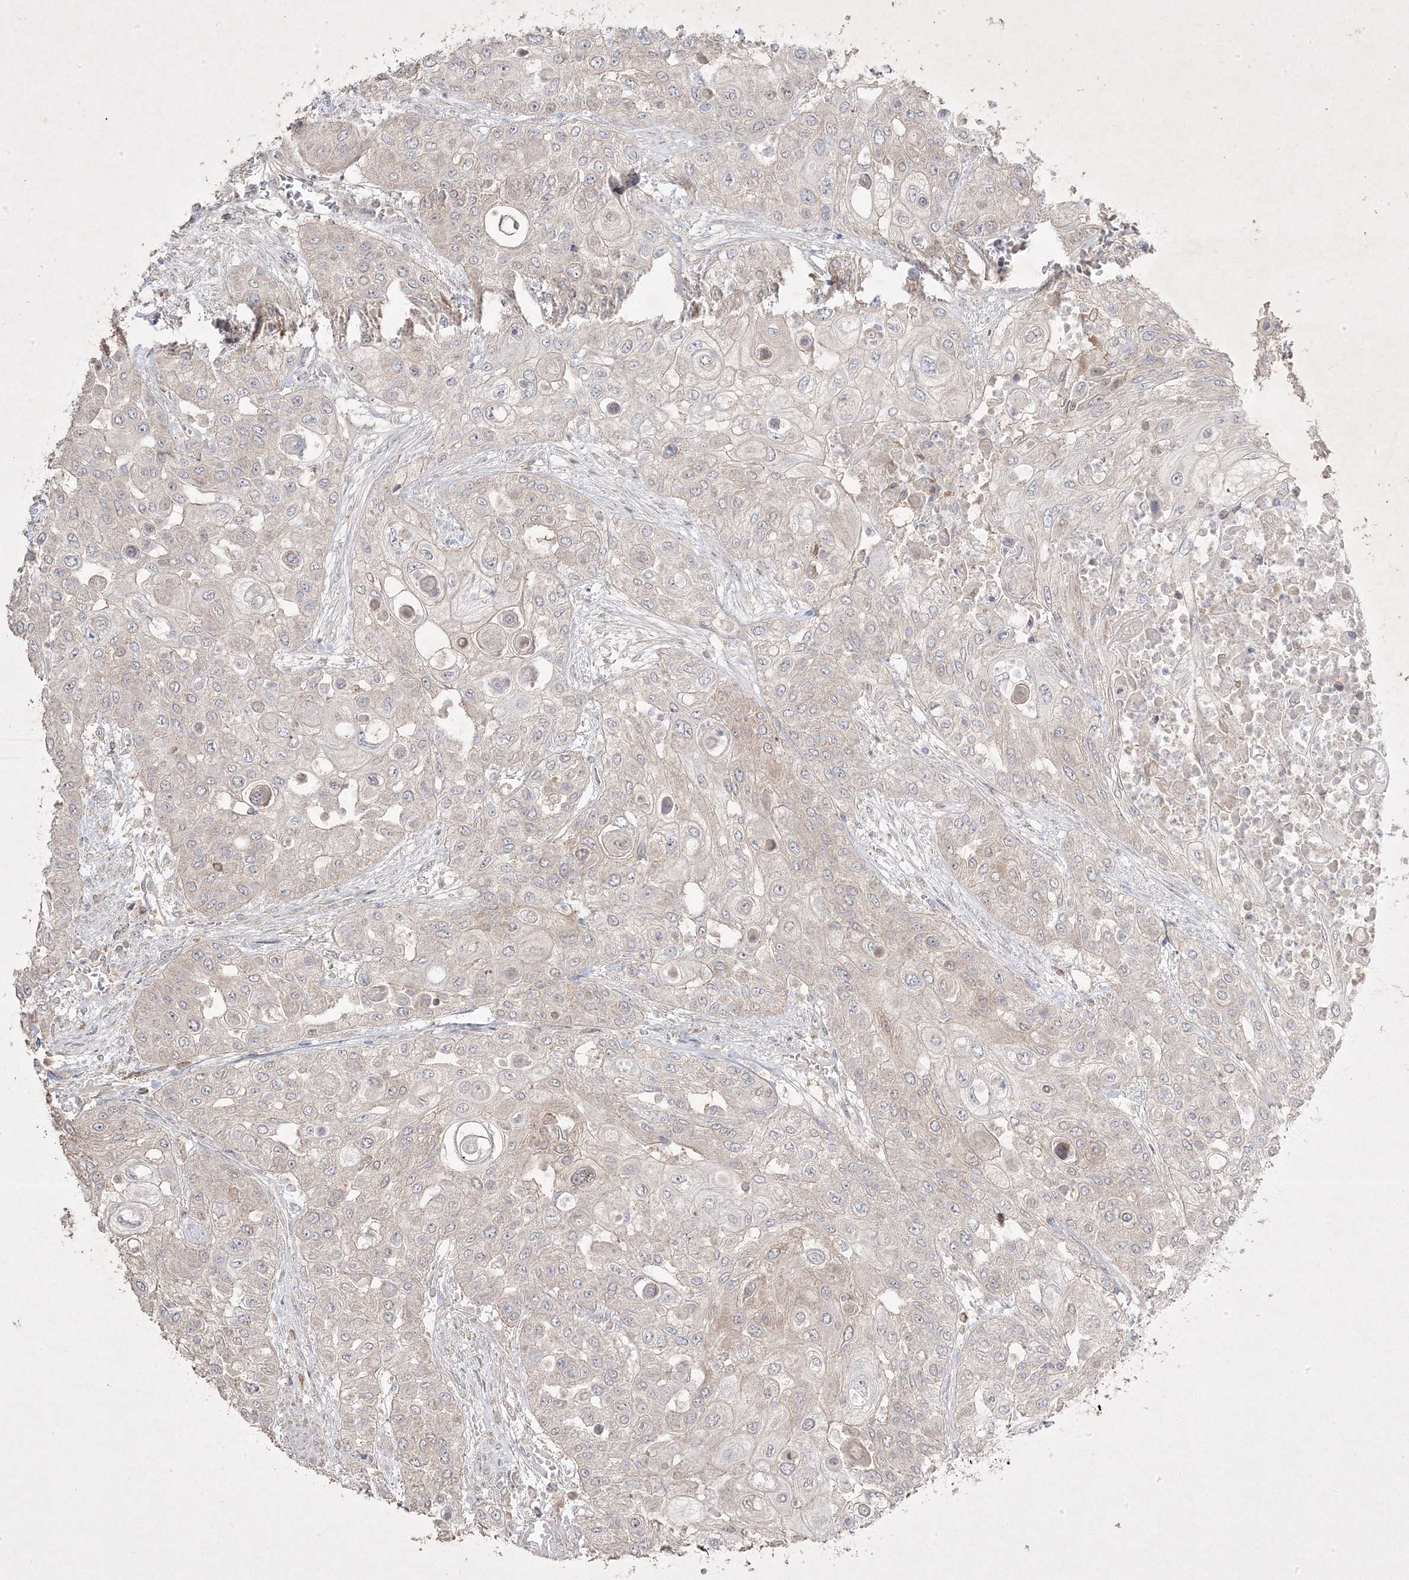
{"staining": {"intensity": "negative", "quantity": "none", "location": "none"}, "tissue": "urothelial cancer", "cell_type": "Tumor cells", "image_type": "cancer", "snomed": [{"axis": "morphology", "description": "Urothelial carcinoma, High grade"}, {"axis": "topography", "description": "Urinary bladder"}], "caption": "Immunohistochemistry of high-grade urothelial carcinoma reveals no expression in tumor cells. Brightfield microscopy of immunohistochemistry (IHC) stained with DAB (brown) and hematoxylin (blue), captured at high magnification.", "gene": "RGL4", "patient": {"sex": "female", "age": 79}}